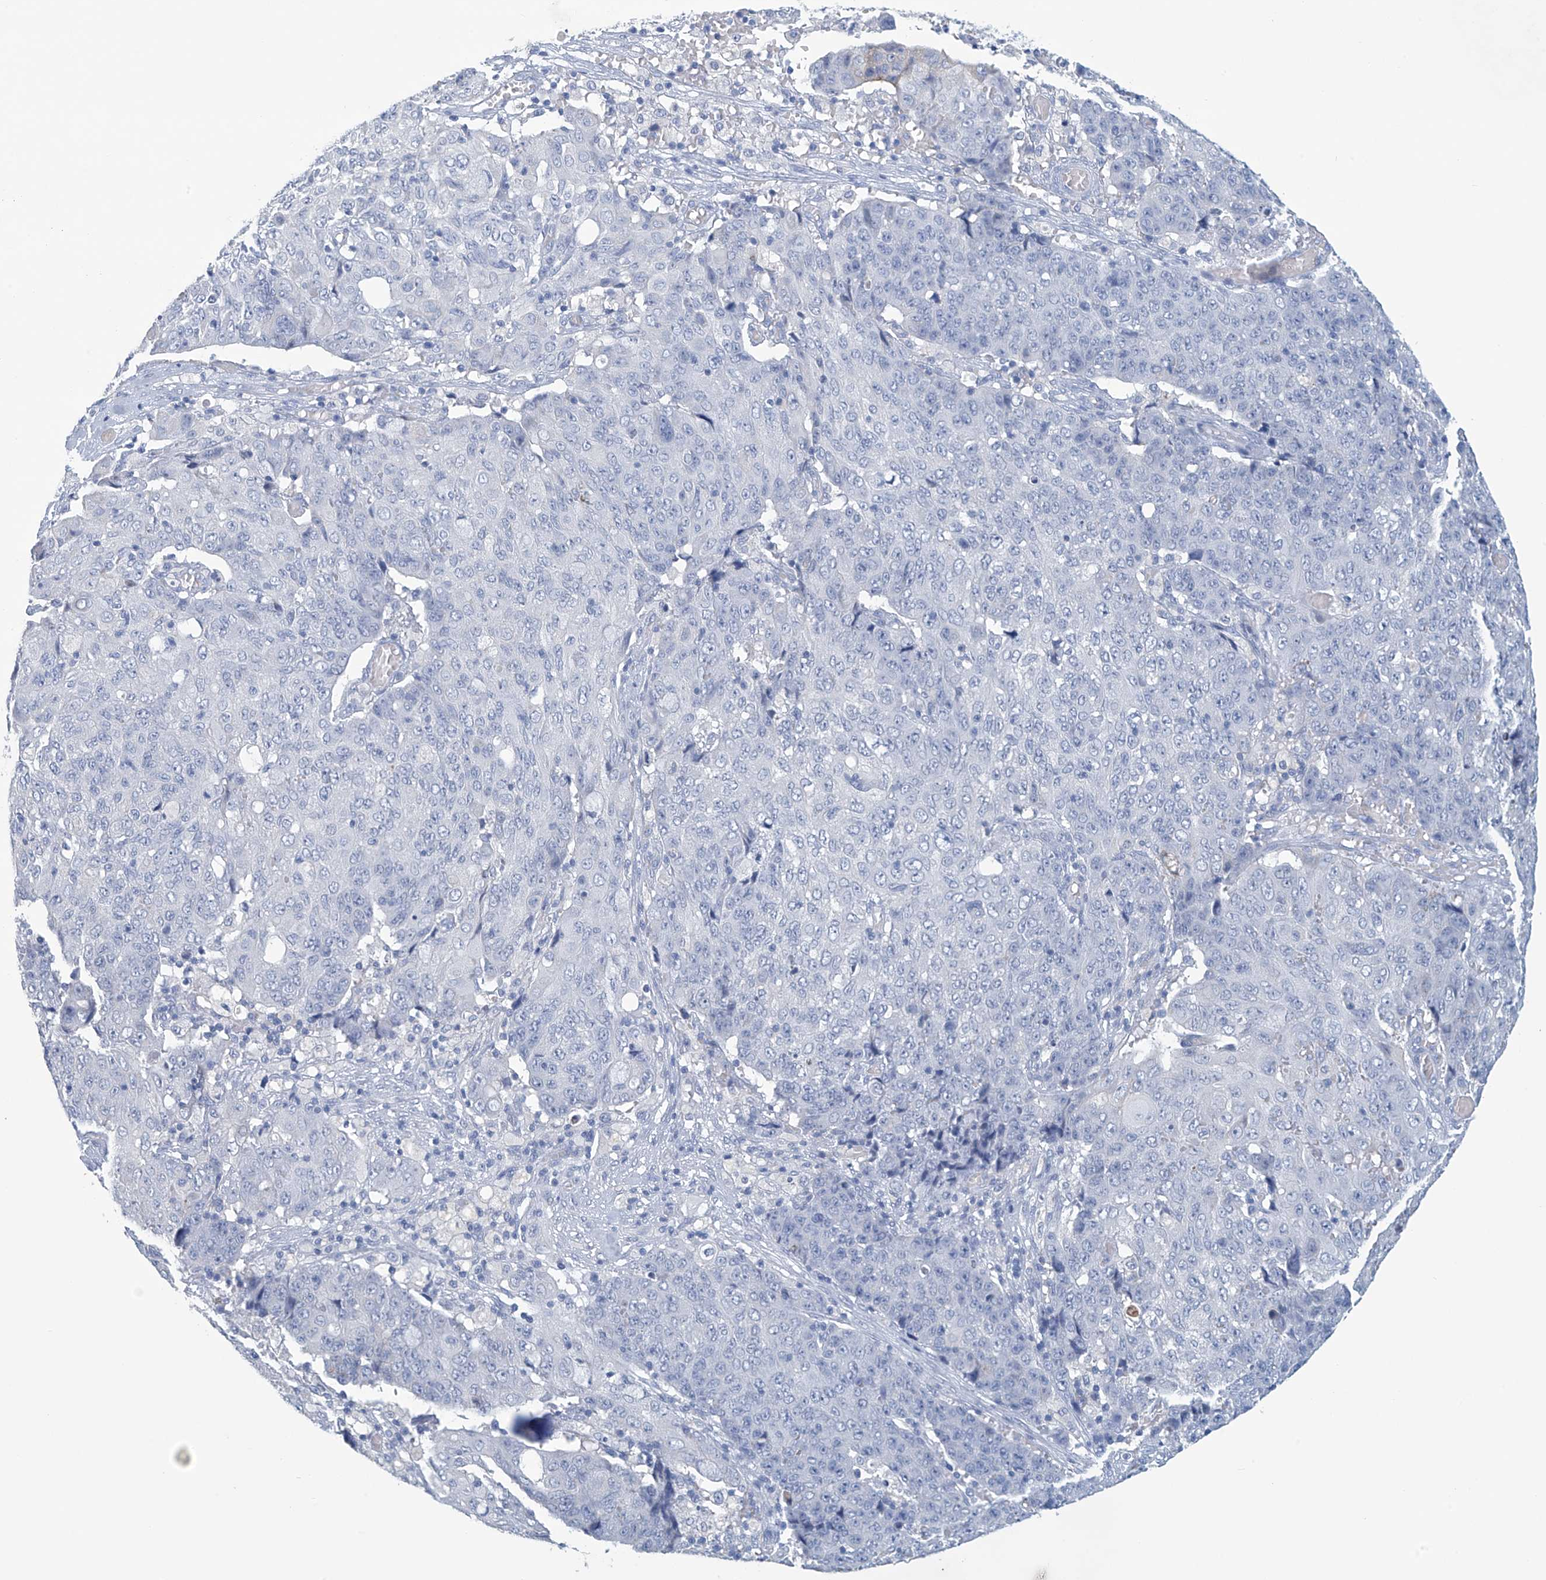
{"staining": {"intensity": "negative", "quantity": "none", "location": "none"}, "tissue": "ovarian cancer", "cell_type": "Tumor cells", "image_type": "cancer", "snomed": [{"axis": "morphology", "description": "Carcinoma, endometroid"}, {"axis": "topography", "description": "Ovary"}], "caption": "Protein analysis of ovarian cancer shows no significant staining in tumor cells.", "gene": "DSP", "patient": {"sex": "female", "age": 42}}